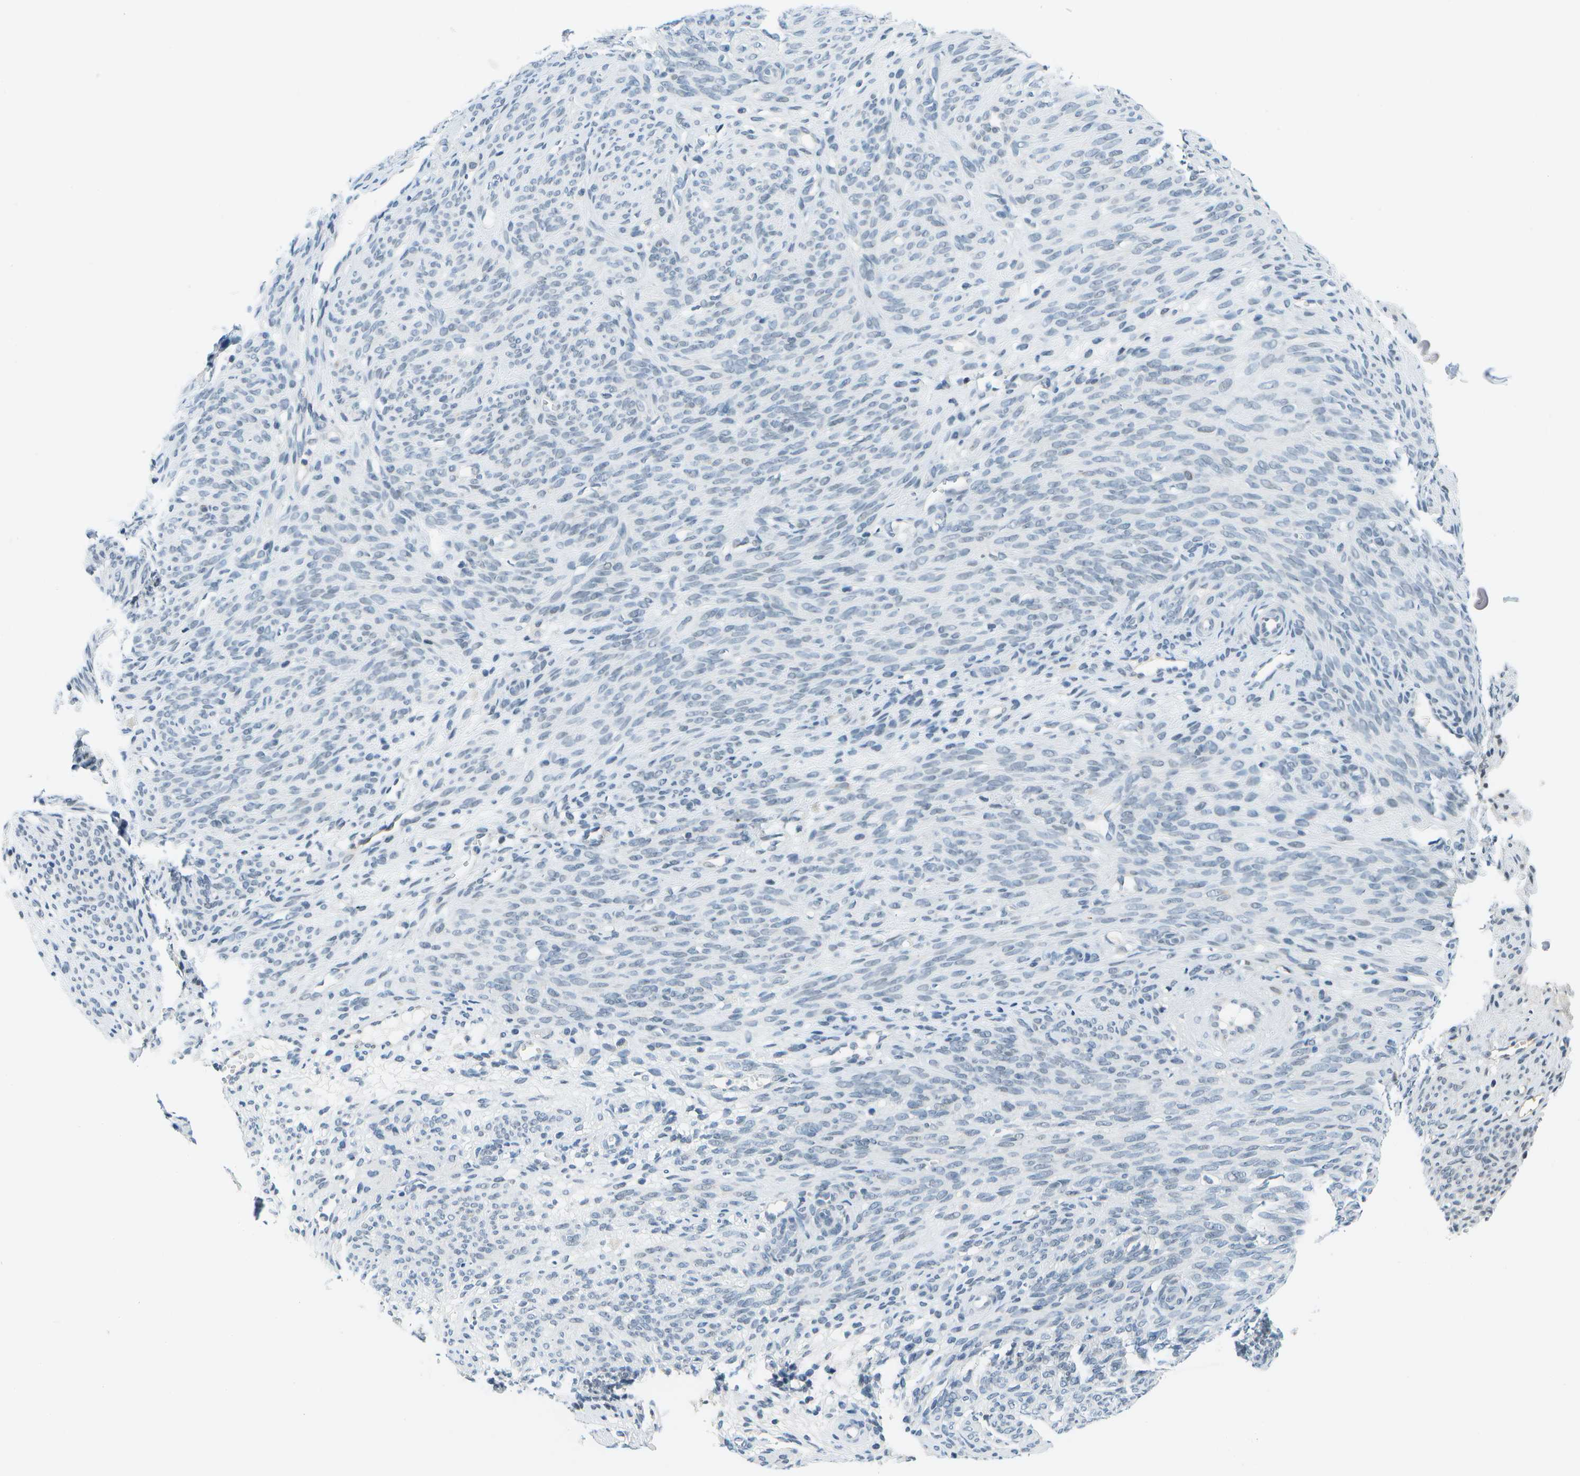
{"staining": {"intensity": "negative", "quantity": "none", "location": "none"}, "tissue": "endometrium", "cell_type": "Cells in endometrial stroma", "image_type": "normal", "snomed": [{"axis": "morphology", "description": "Normal tissue, NOS"}, {"axis": "morphology", "description": "Adenocarcinoma, NOS"}, {"axis": "topography", "description": "Endometrium"}, {"axis": "topography", "description": "Ovary"}], "caption": "An image of human endometrium is negative for staining in cells in endometrial stroma. Brightfield microscopy of immunohistochemistry stained with DAB (brown) and hematoxylin (blue), captured at high magnification.", "gene": "PITHD1", "patient": {"sex": "female", "age": 68}}